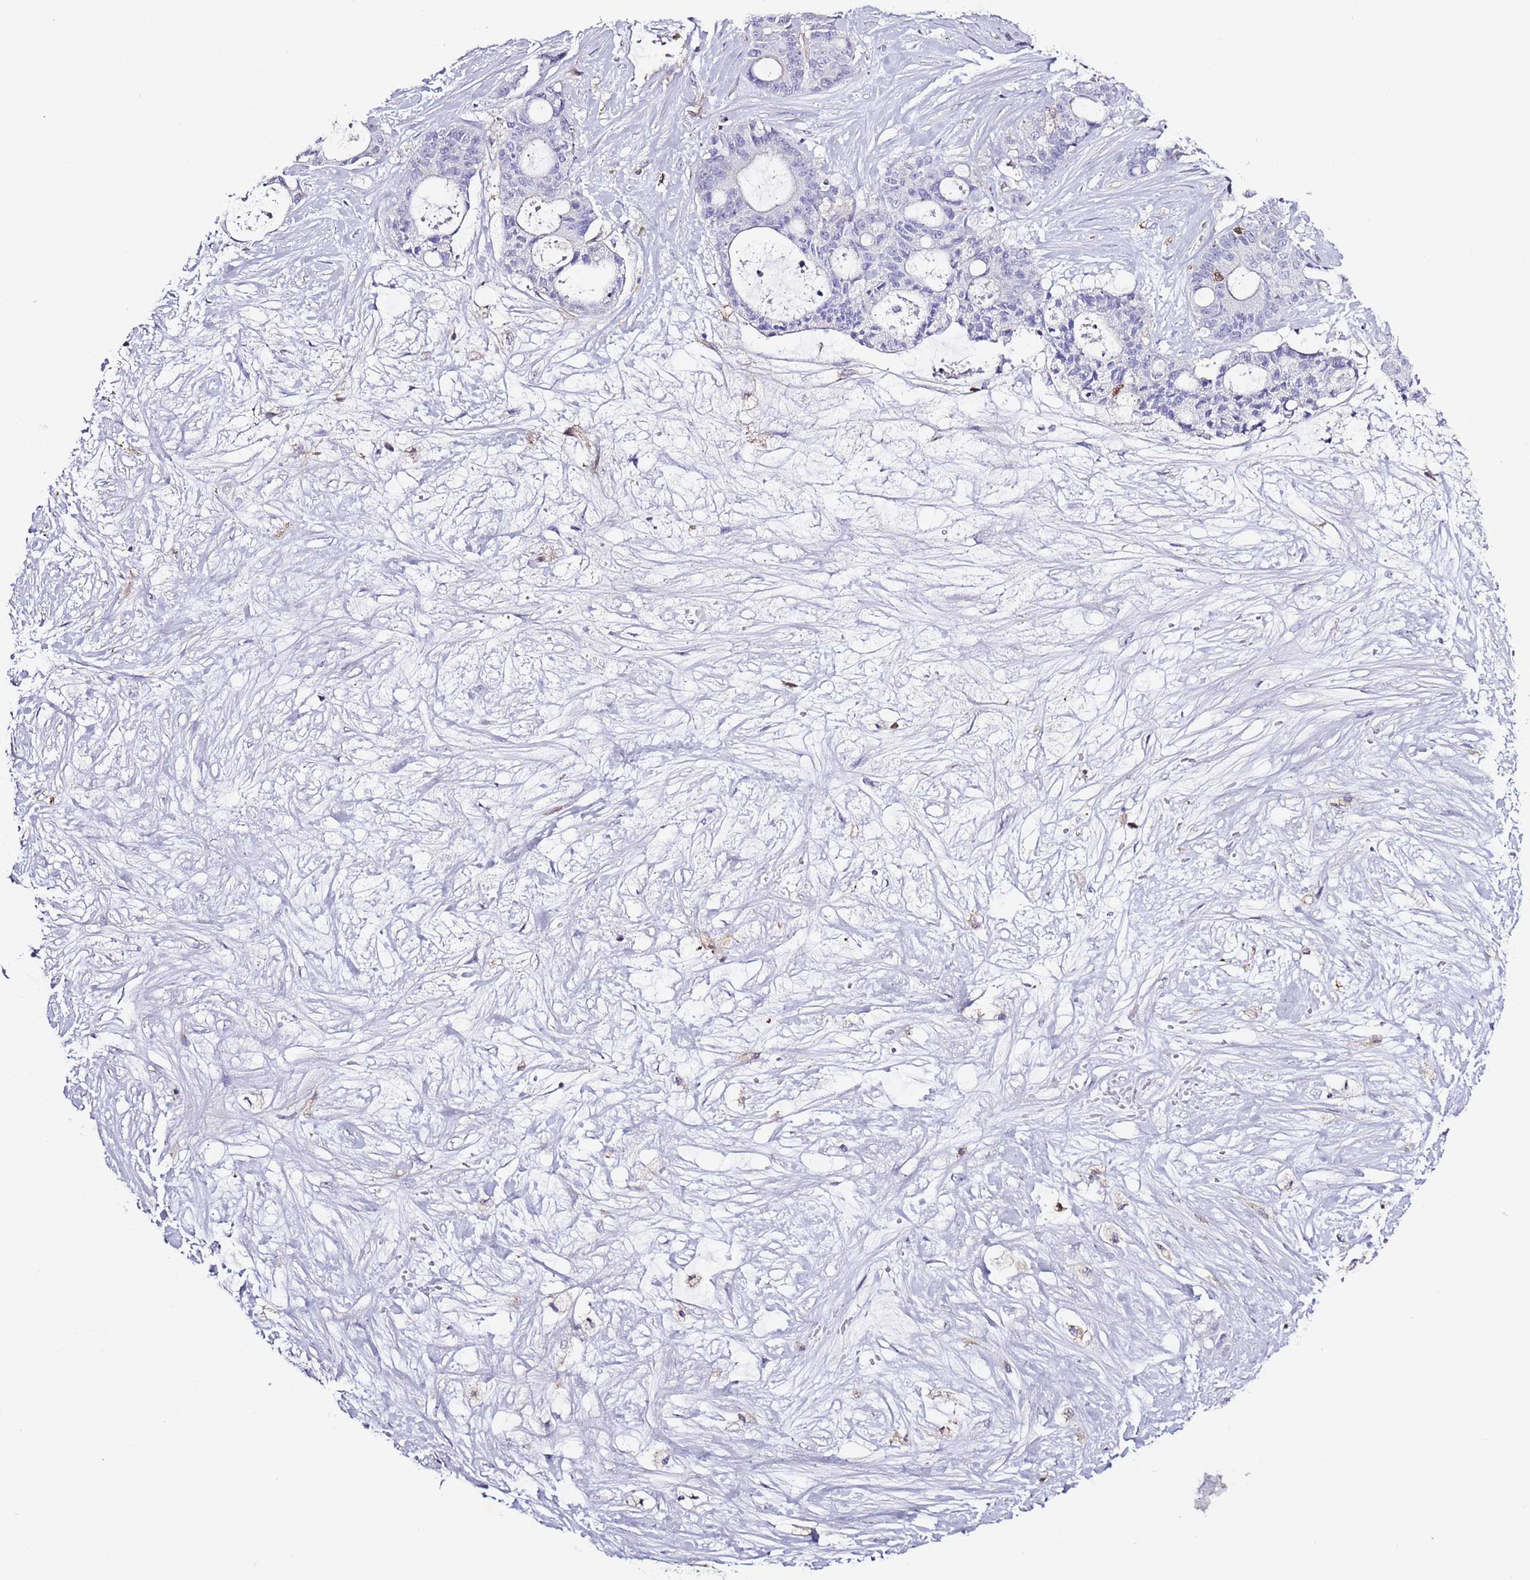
{"staining": {"intensity": "negative", "quantity": "none", "location": "none"}, "tissue": "liver cancer", "cell_type": "Tumor cells", "image_type": "cancer", "snomed": [{"axis": "morphology", "description": "Normal tissue, NOS"}, {"axis": "morphology", "description": "Cholangiocarcinoma"}, {"axis": "topography", "description": "Liver"}, {"axis": "topography", "description": "Peripheral nerve tissue"}], "caption": "DAB (3,3'-diaminobenzidine) immunohistochemical staining of human liver cholangiocarcinoma demonstrates no significant staining in tumor cells. (DAB (3,3'-diaminobenzidine) immunohistochemistry with hematoxylin counter stain).", "gene": "LPXN", "patient": {"sex": "female", "age": 73}}